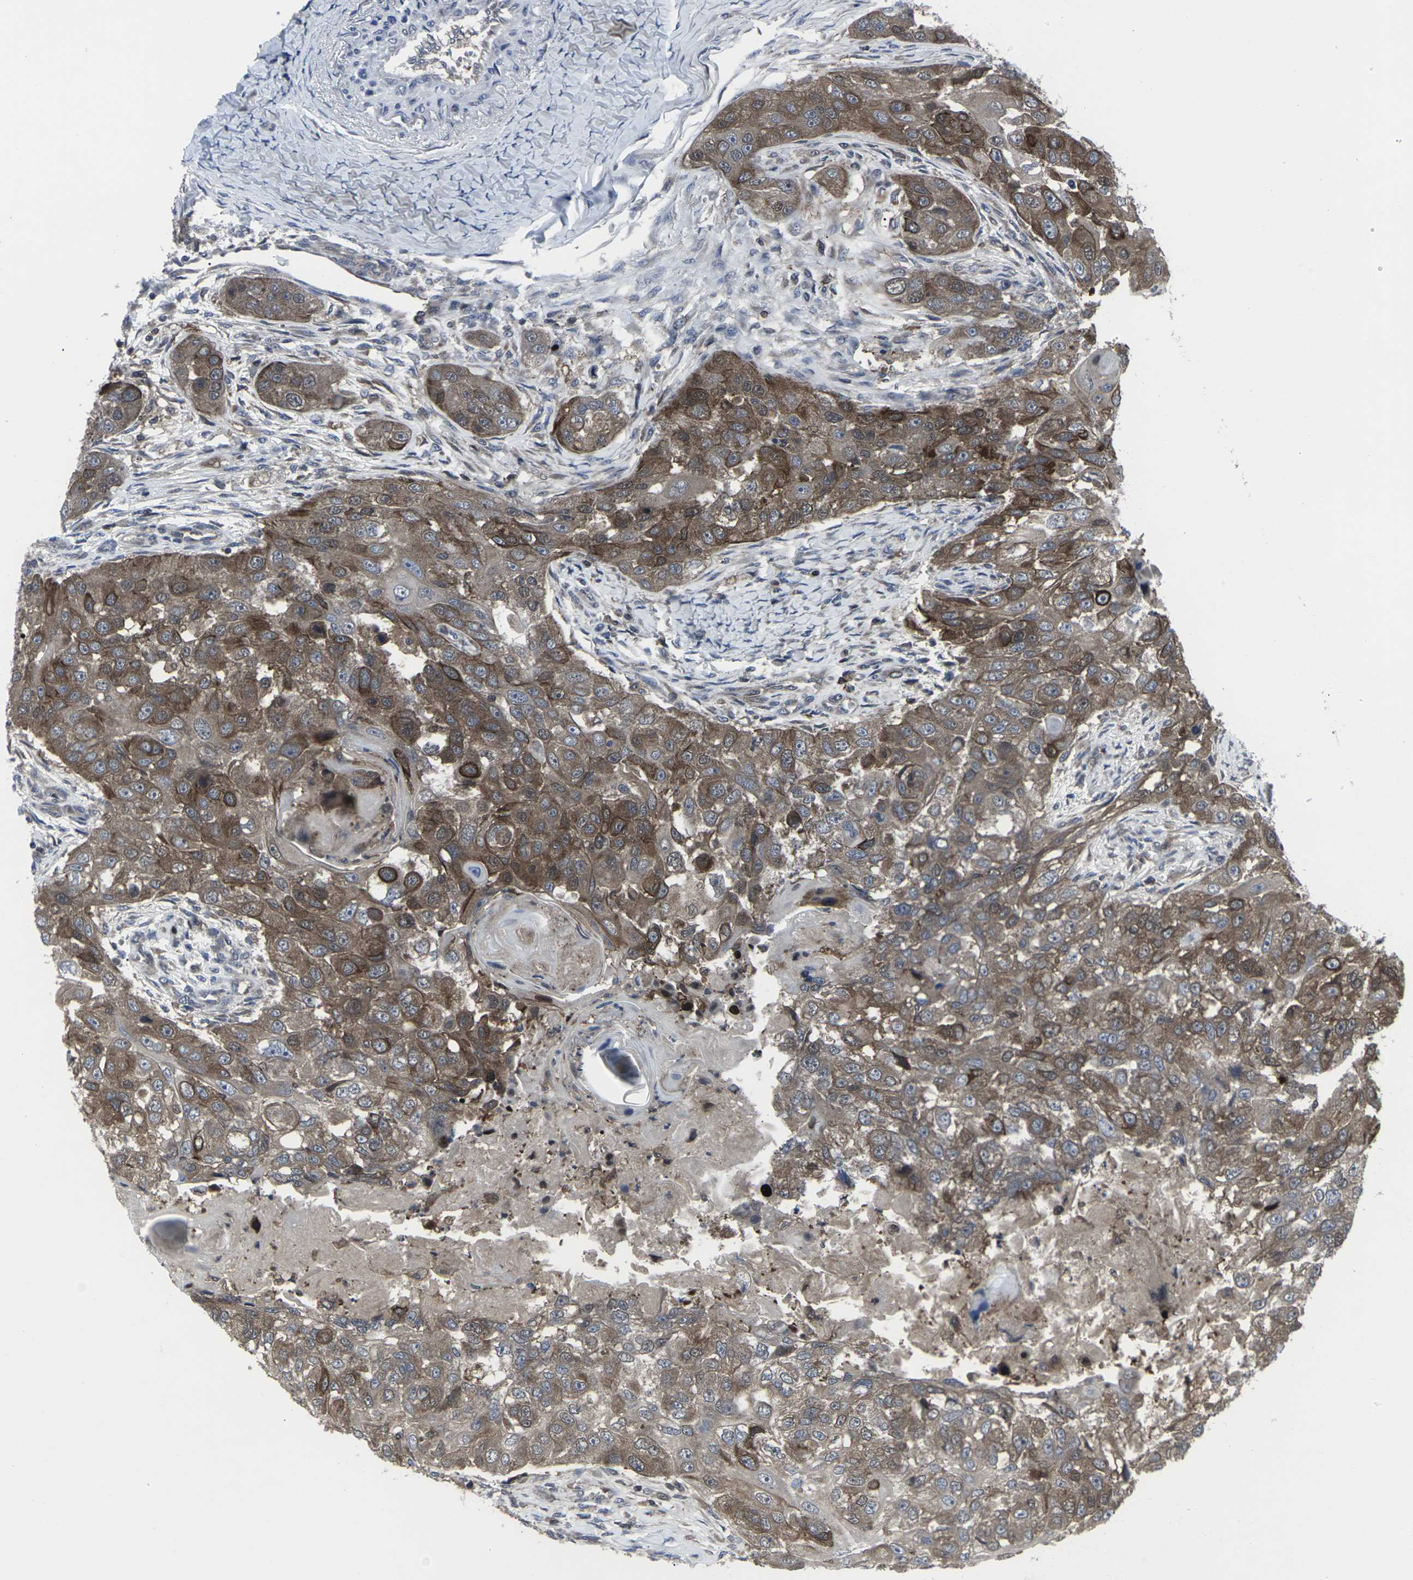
{"staining": {"intensity": "moderate", "quantity": ">75%", "location": "cytoplasmic/membranous"}, "tissue": "head and neck cancer", "cell_type": "Tumor cells", "image_type": "cancer", "snomed": [{"axis": "morphology", "description": "Normal tissue, NOS"}, {"axis": "morphology", "description": "Squamous cell carcinoma, NOS"}, {"axis": "topography", "description": "Skeletal muscle"}, {"axis": "topography", "description": "Head-Neck"}], "caption": "Immunohistochemical staining of head and neck cancer (squamous cell carcinoma) displays moderate cytoplasmic/membranous protein expression in approximately >75% of tumor cells.", "gene": "HPRT1", "patient": {"sex": "male", "age": 51}}